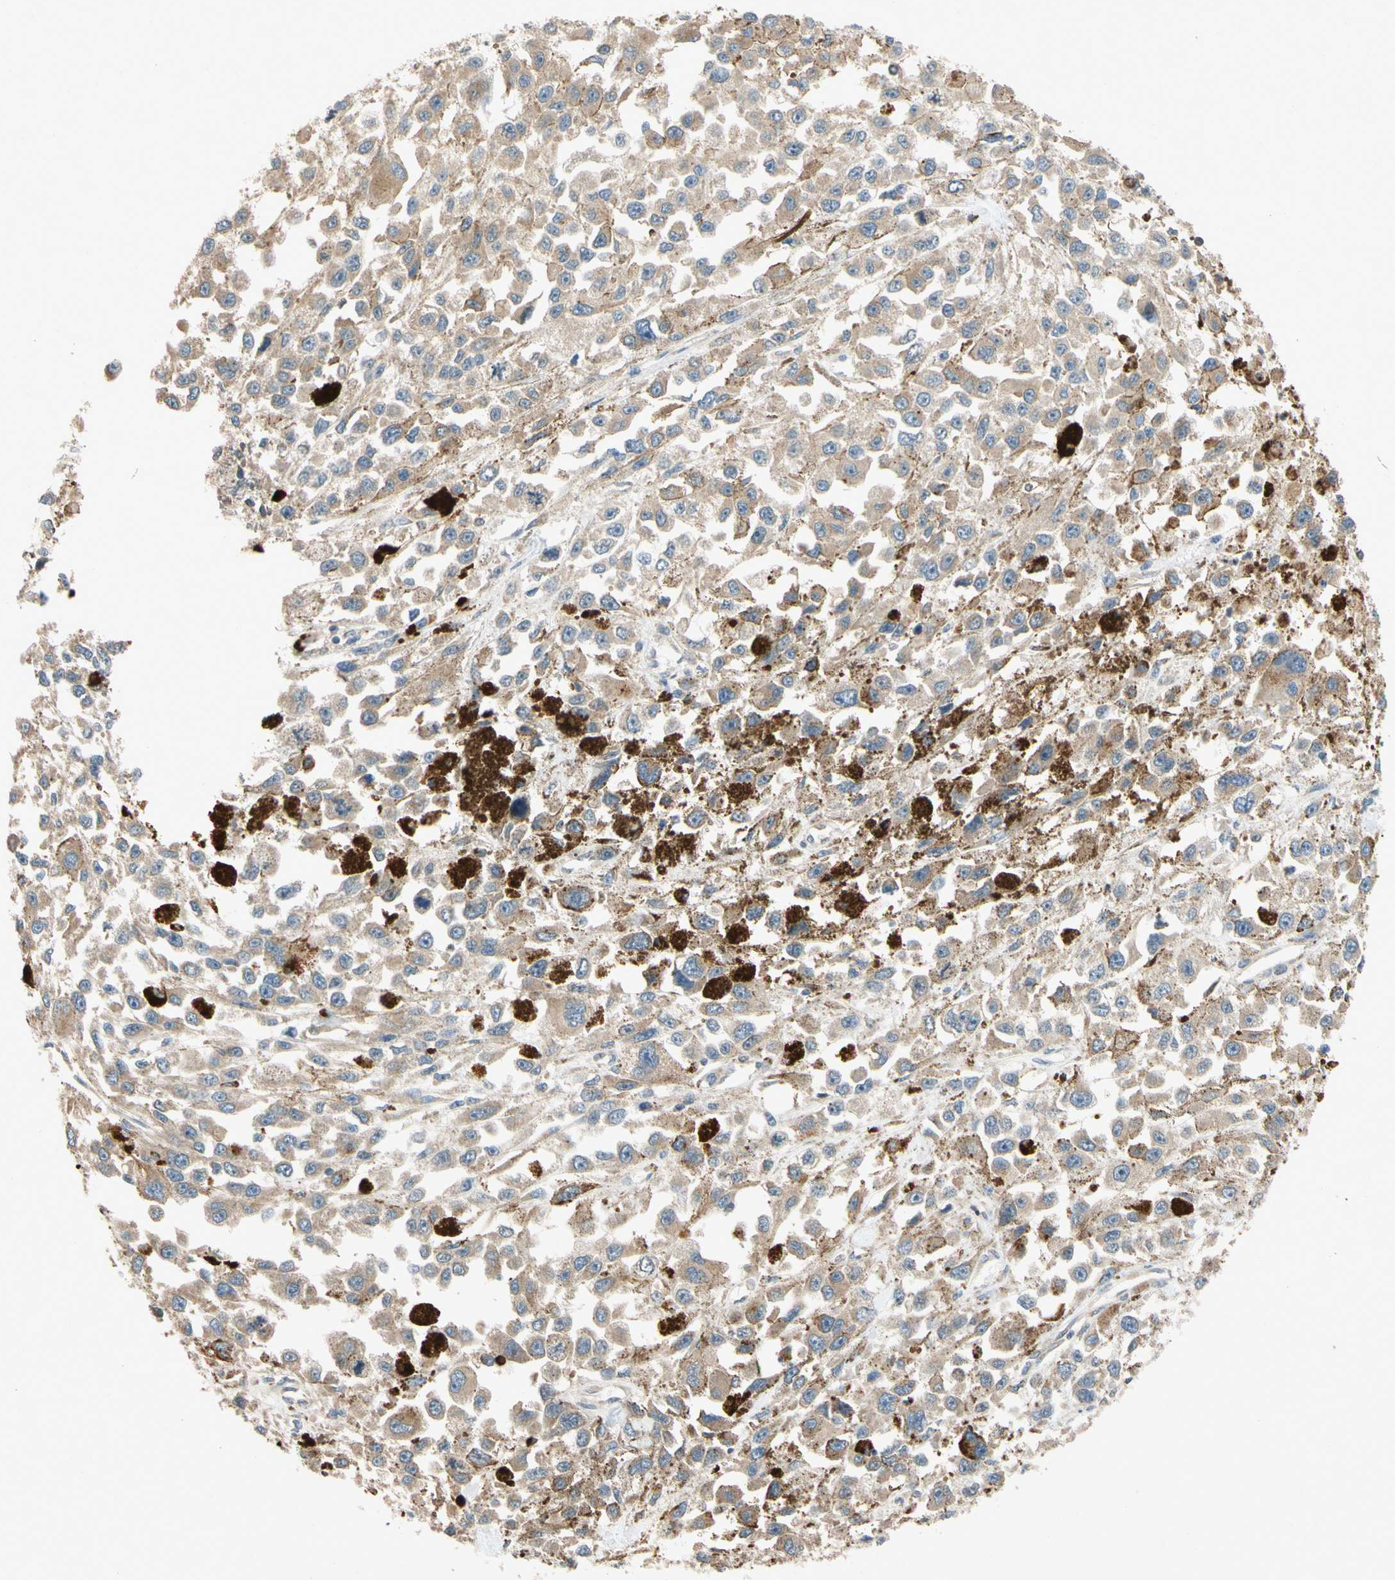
{"staining": {"intensity": "weak", "quantity": ">75%", "location": "cytoplasmic/membranous"}, "tissue": "melanoma", "cell_type": "Tumor cells", "image_type": "cancer", "snomed": [{"axis": "morphology", "description": "Malignant melanoma, Metastatic site"}, {"axis": "topography", "description": "Lymph node"}], "caption": "Melanoma stained with DAB IHC shows low levels of weak cytoplasmic/membranous staining in about >75% of tumor cells. The staining was performed using DAB (3,3'-diaminobenzidine) to visualize the protein expression in brown, while the nuclei were stained in blue with hematoxylin (Magnification: 20x).", "gene": "MBTPS2", "patient": {"sex": "male", "age": 59}}